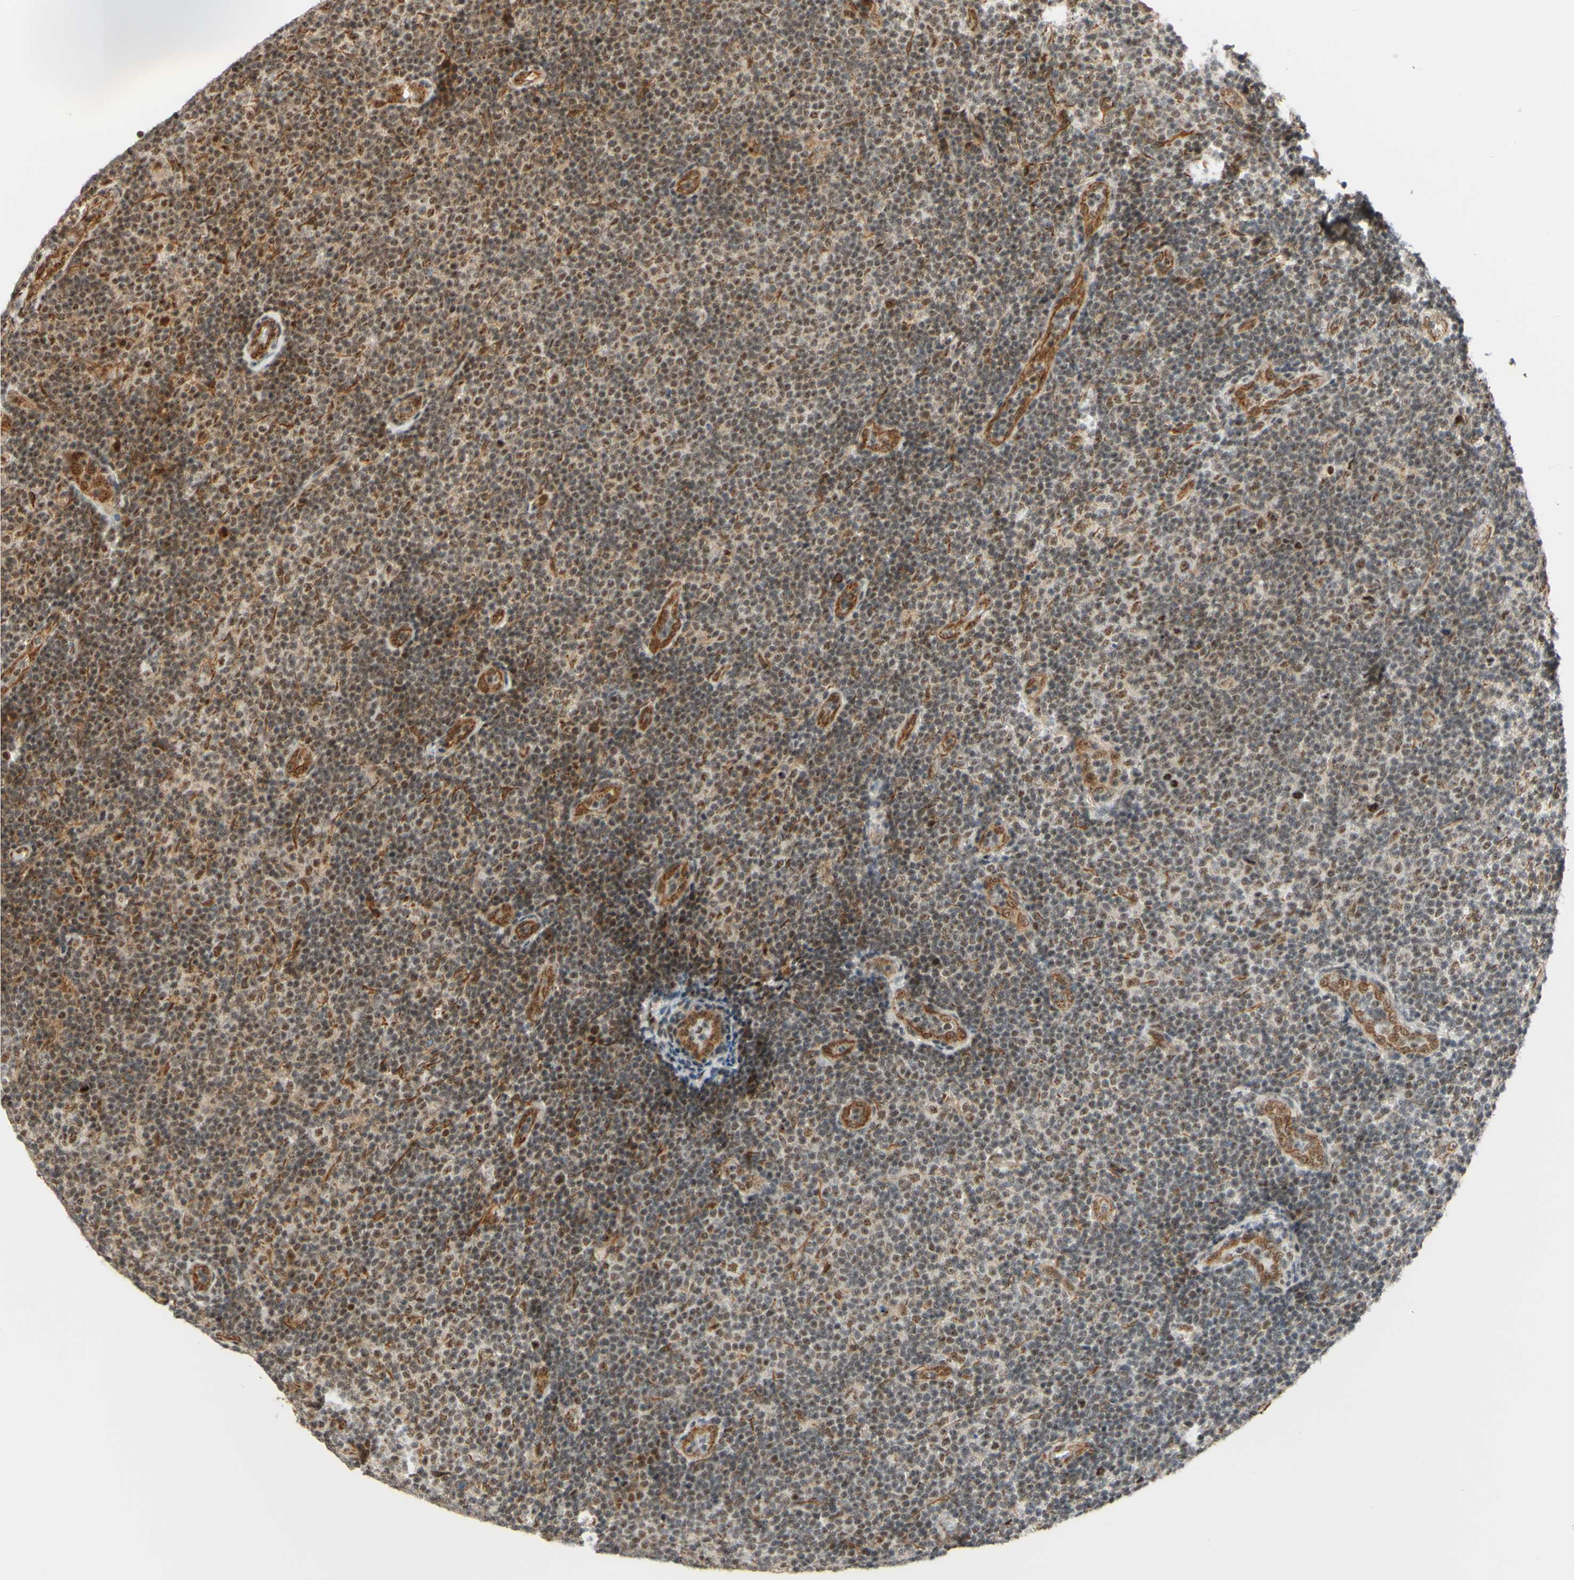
{"staining": {"intensity": "moderate", "quantity": ">75%", "location": "nuclear"}, "tissue": "lymphoma", "cell_type": "Tumor cells", "image_type": "cancer", "snomed": [{"axis": "morphology", "description": "Malignant lymphoma, non-Hodgkin's type, Low grade"}, {"axis": "topography", "description": "Lymph node"}], "caption": "Tumor cells demonstrate moderate nuclear positivity in approximately >75% of cells in malignant lymphoma, non-Hodgkin's type (low-grade).", "gene": "SAP18", "patient": {"sex": "male", "age": 83}}